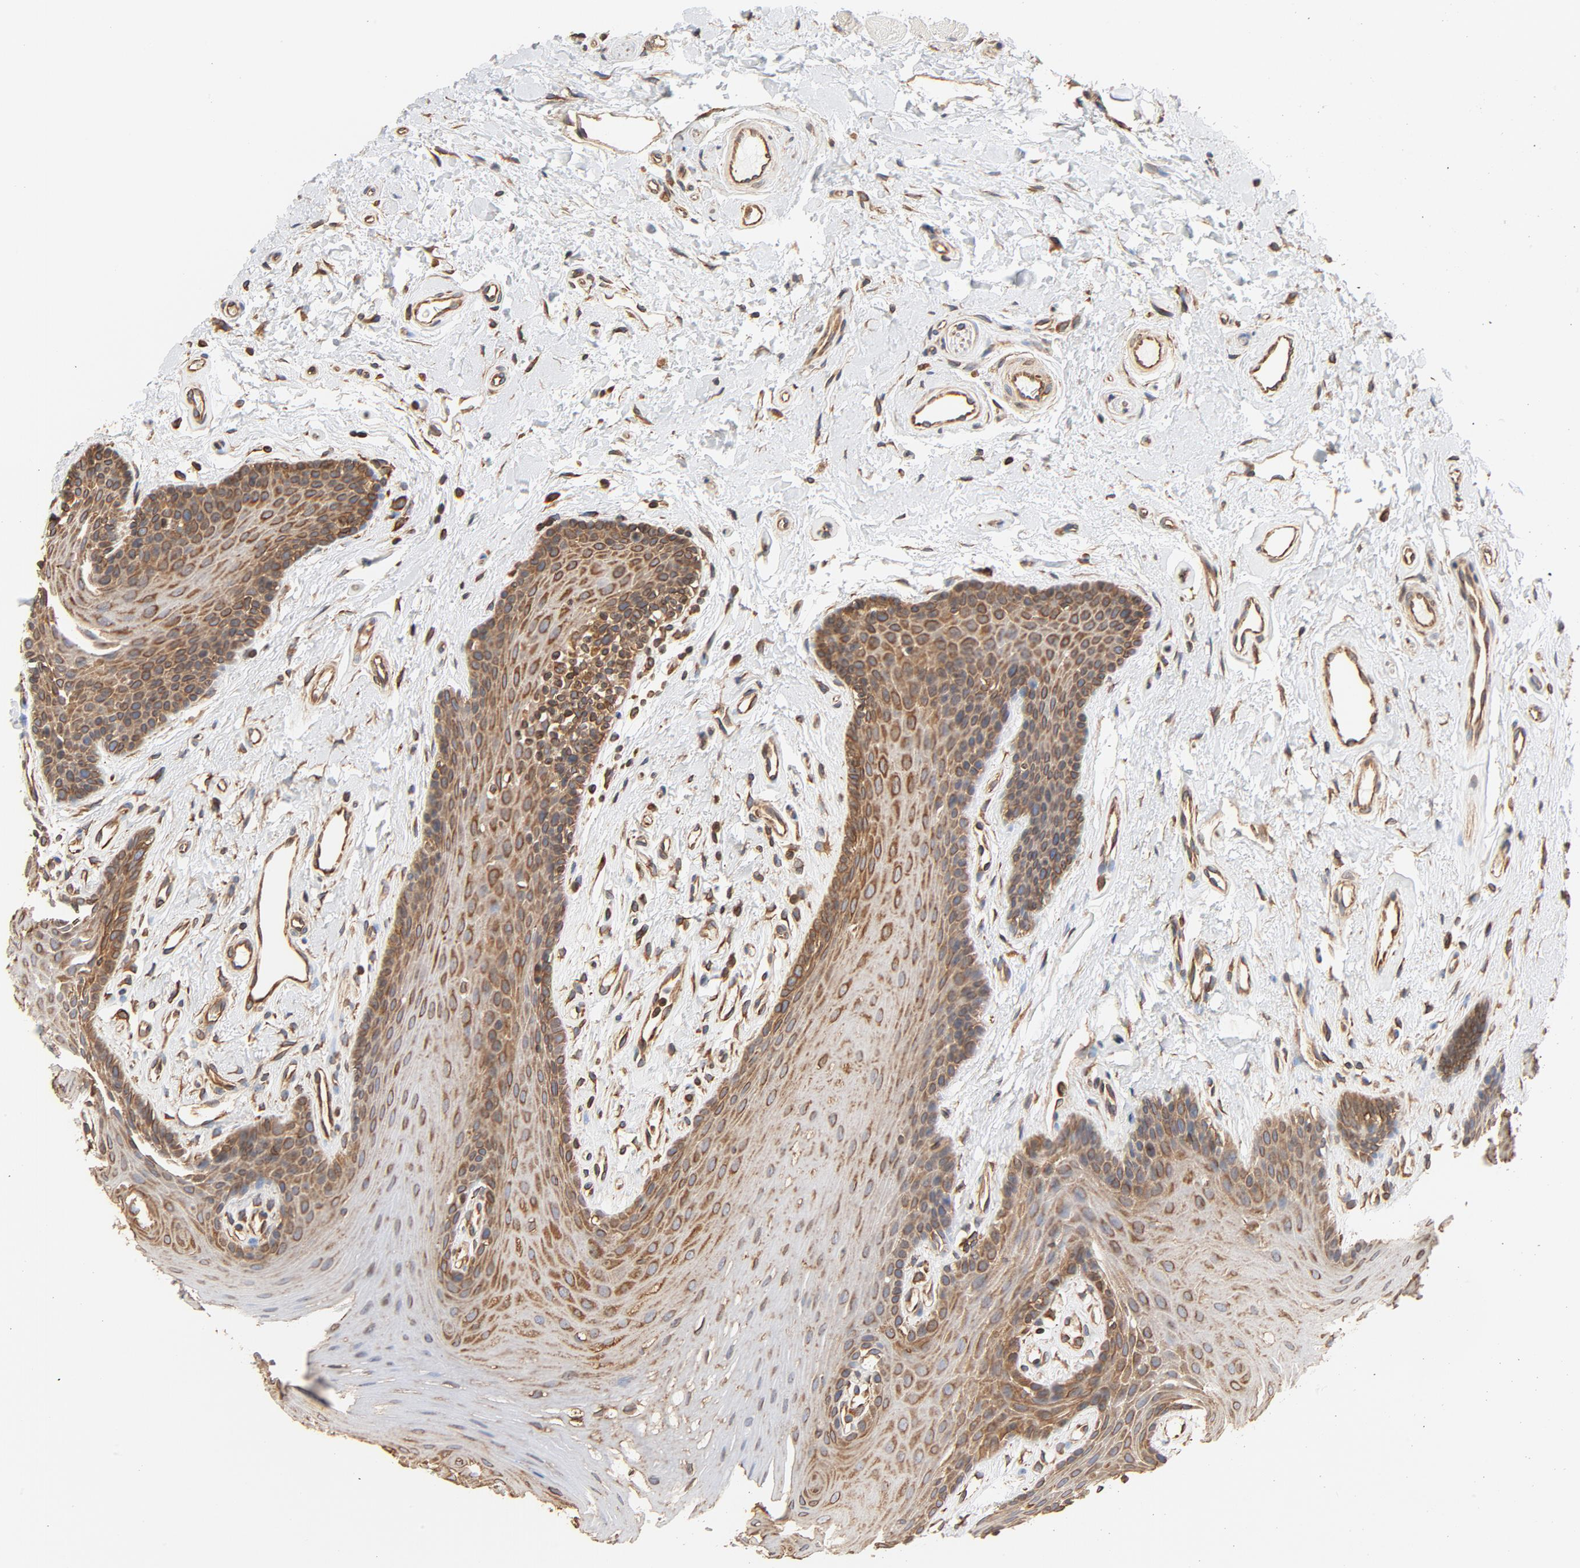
{"staining": {"intensity": "moderate", "quantity": ">75%", "location": "cytoplasmic/membranous"}, "tissue": "oral mucosa", "cell_type": "Squamous epithelial cells", "image_type": "normal", "snomed": [{"axis": "morphology", "description": "Normal tissue, NOS"}, {"axis": "topography", "description": "Oral tissue"}], "caption": "Immunohistochemical staining of normal oral mucosa displays medium levels of moderate cytoplasmic/membranous staining in about >75% of squamous epithelial cells. (Stains: DAB (3,3'-diaminobenzidine) in brown, nuclei in blue, Microscopy: brightfield microscopy at high magnification).", "gene": "BCAP31", "patient": {"sex": "male", "age": 62}}